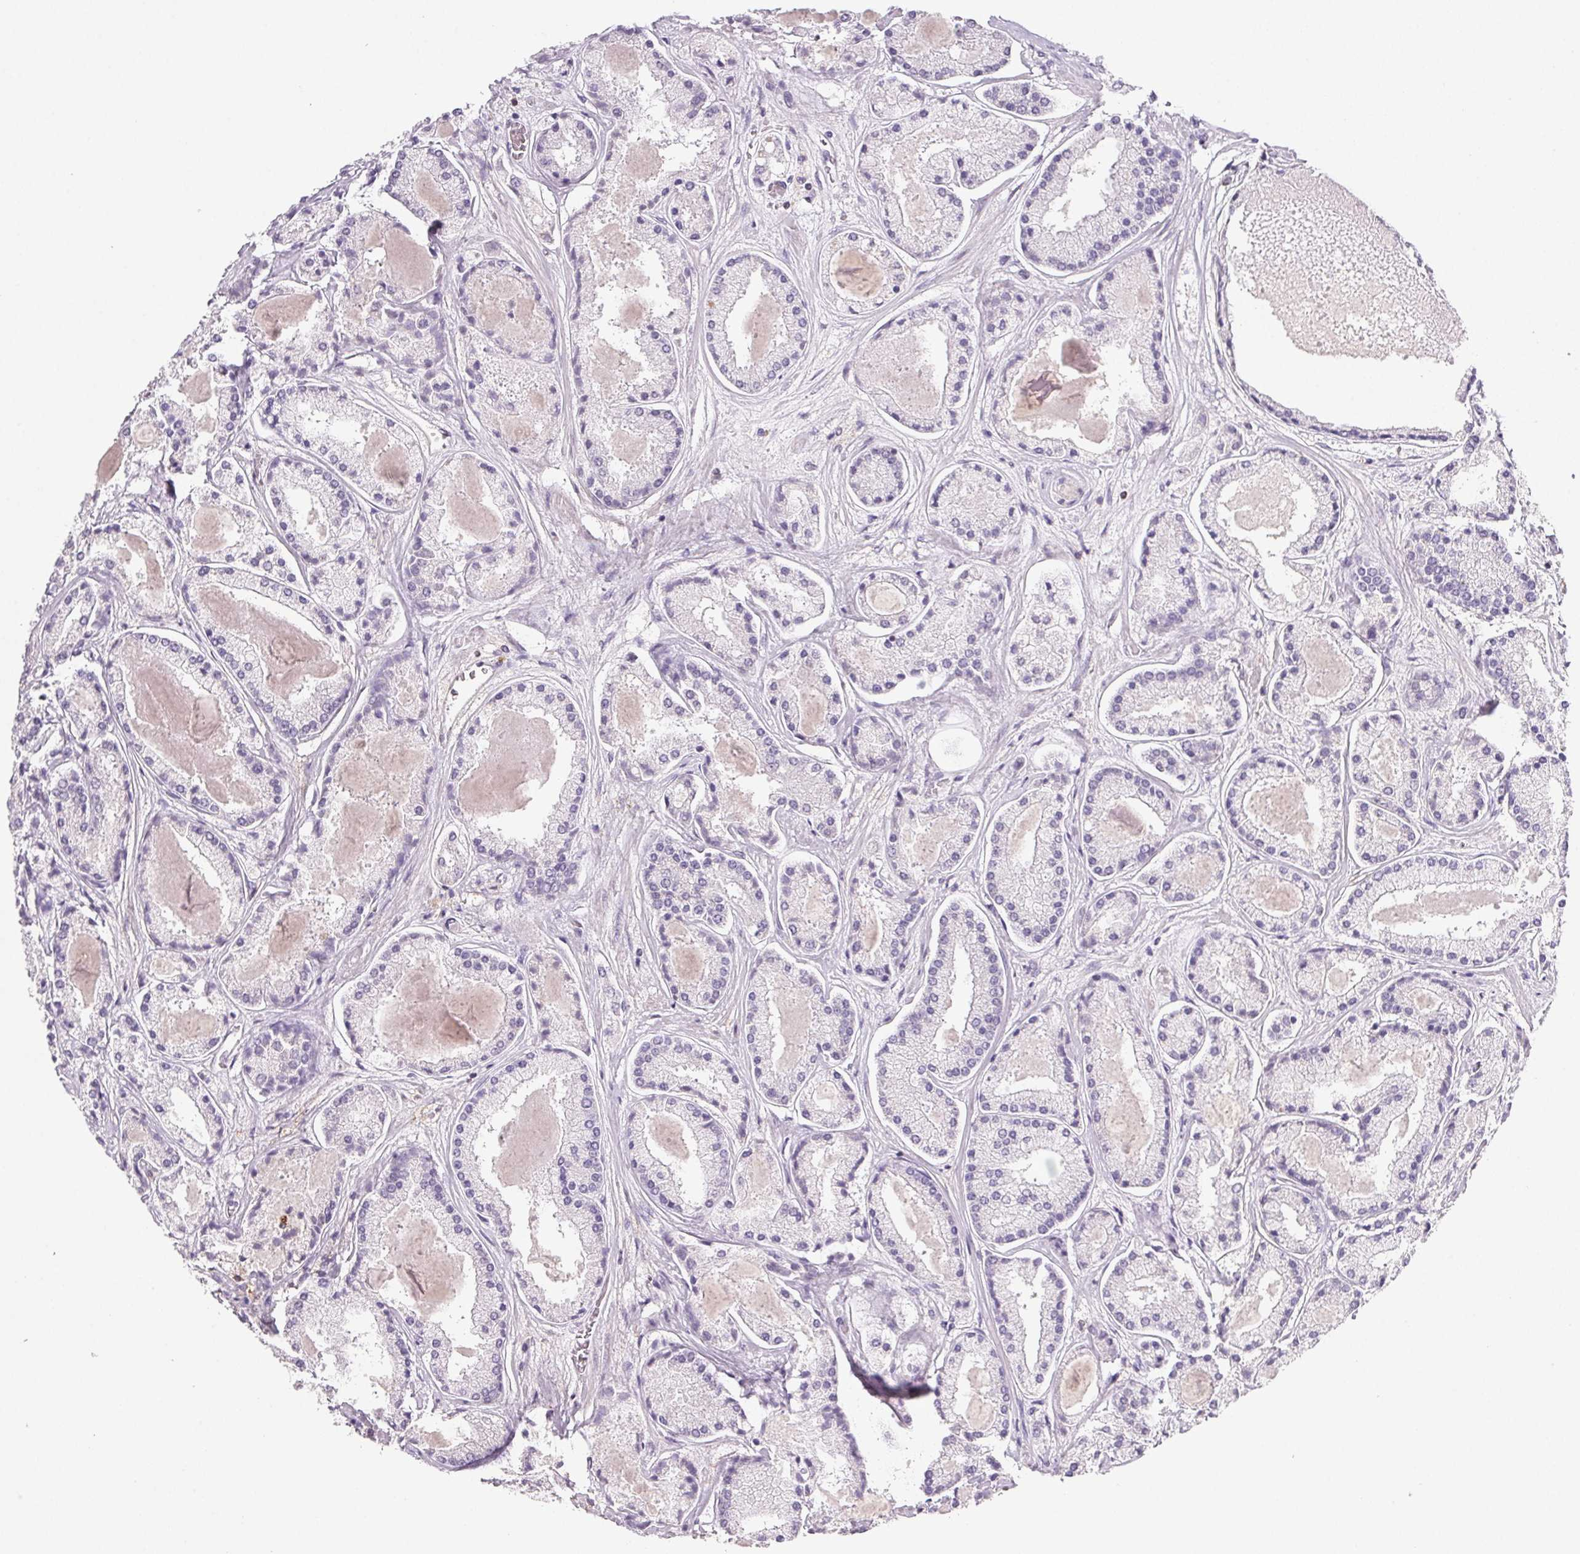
{"staining": {"intensity": "negative", "quantity": "none", "location": "none"}, "tissue": "prostate cancer", "cell_type": "Tumor cells", "image_type": "cancer", "snomed": [{"axis": "morphology", "description": "Adenocarcinoma, High grade"}, {"axis": "topography", "description": "Prostate"}], "caption": "This is a micrograph of IHC staining of prostate cancer, which shows no positivity in tumor cells.", "gene": "GBP1", "patient": {"sex": "male", "age": 67}}